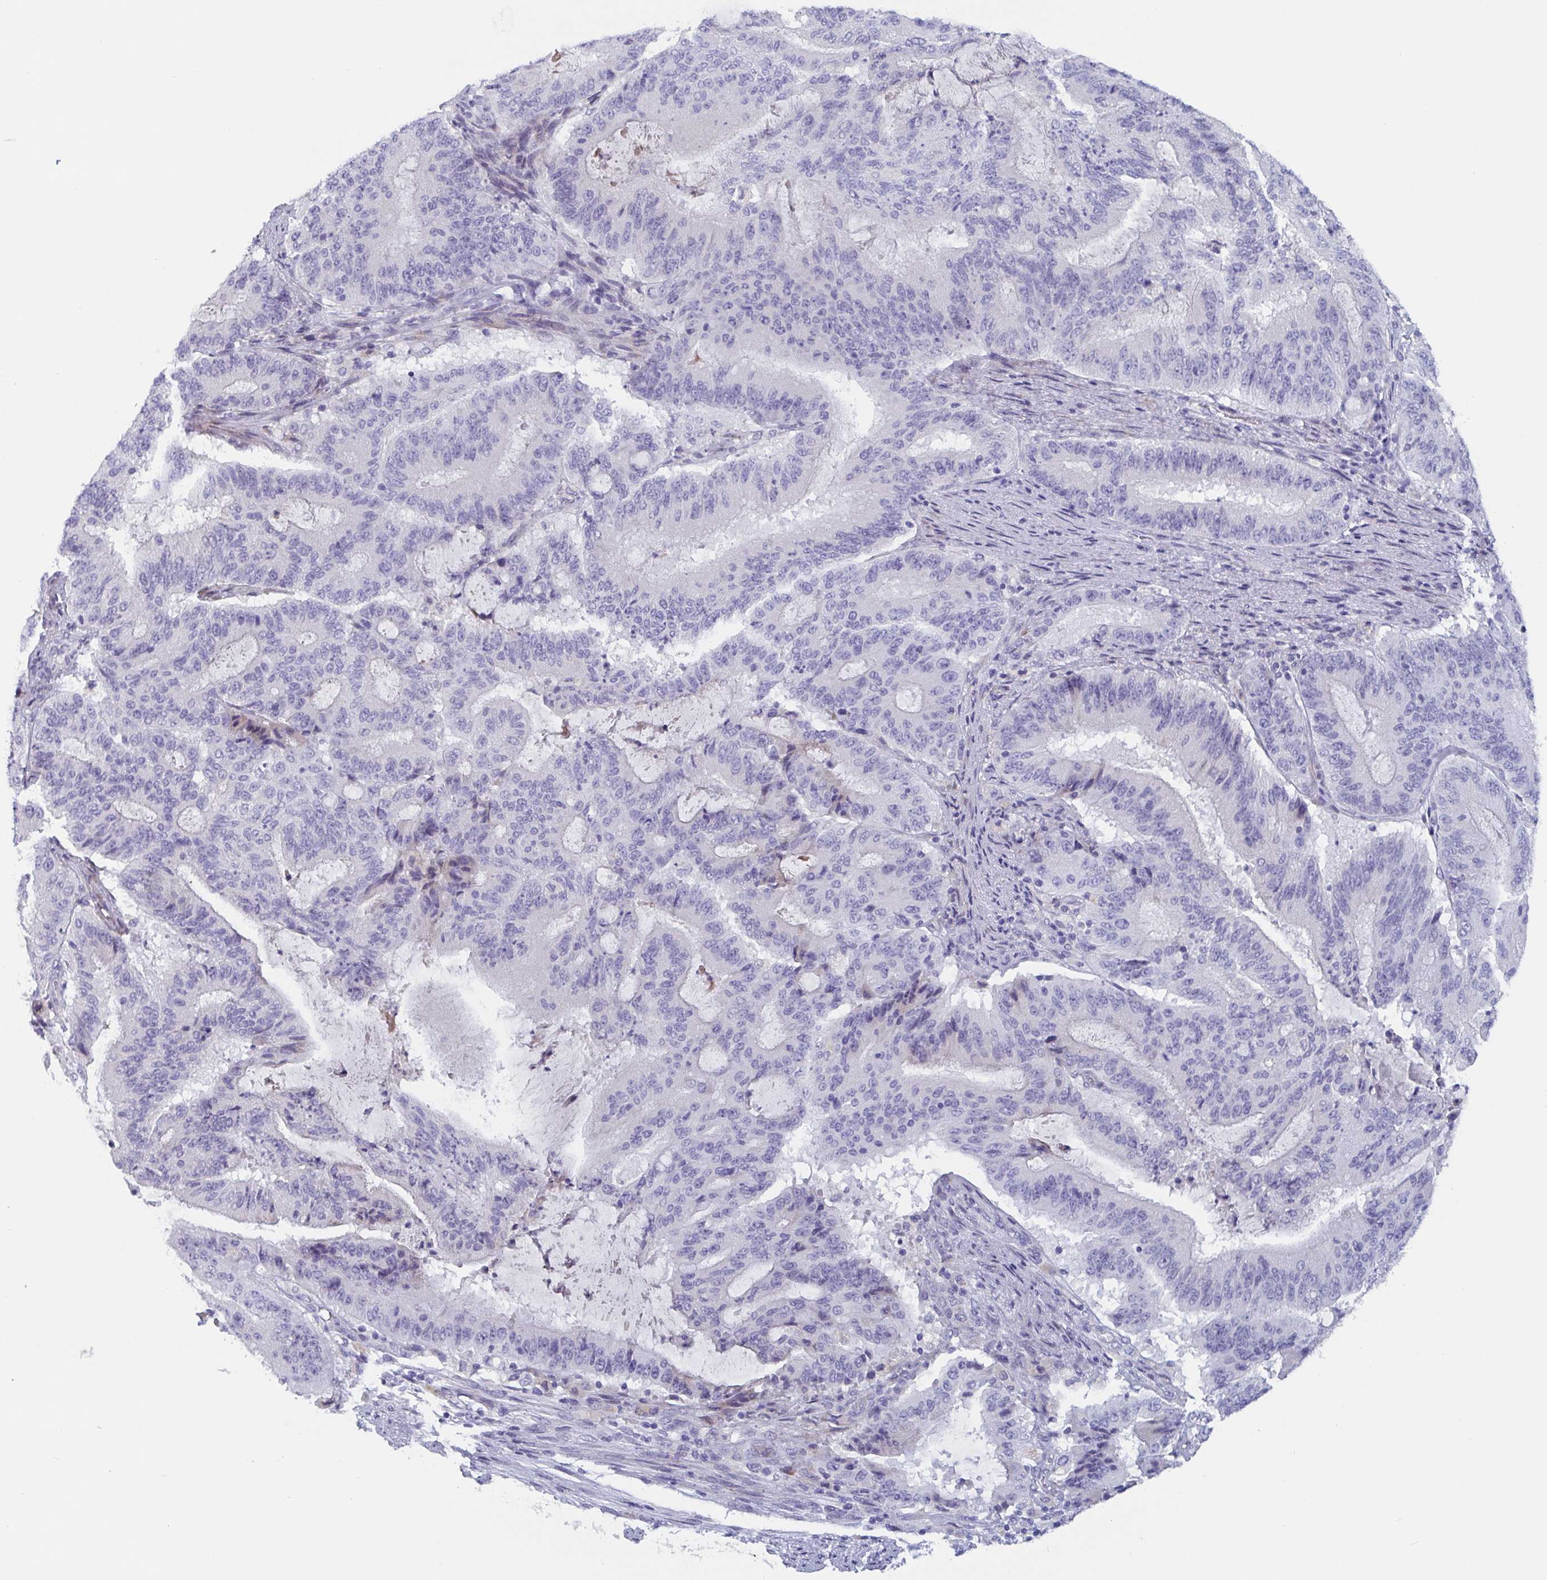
{"staining": {"intensity": "negative", "quantity": "none", "location": "none"}, "tissue": "liver cancer", "cell_type": "Tumor cells", "image_type": "cancer", "snomed": [{"axis": "morphology", "description": "Normal tissue, NOS"}, {"axis": "morphology", "description": "Cholangiocarcinoma"}, {"axis": "topography", "description": "Liver"}, {"axis": "topography", "description": "Peripheral nerve tissue"}], "caption": "Tumor cells are negative for protein expression in human liver cancer.", "gene": "NT5C3B", "patient": {"sex": "female", "age": 73}}